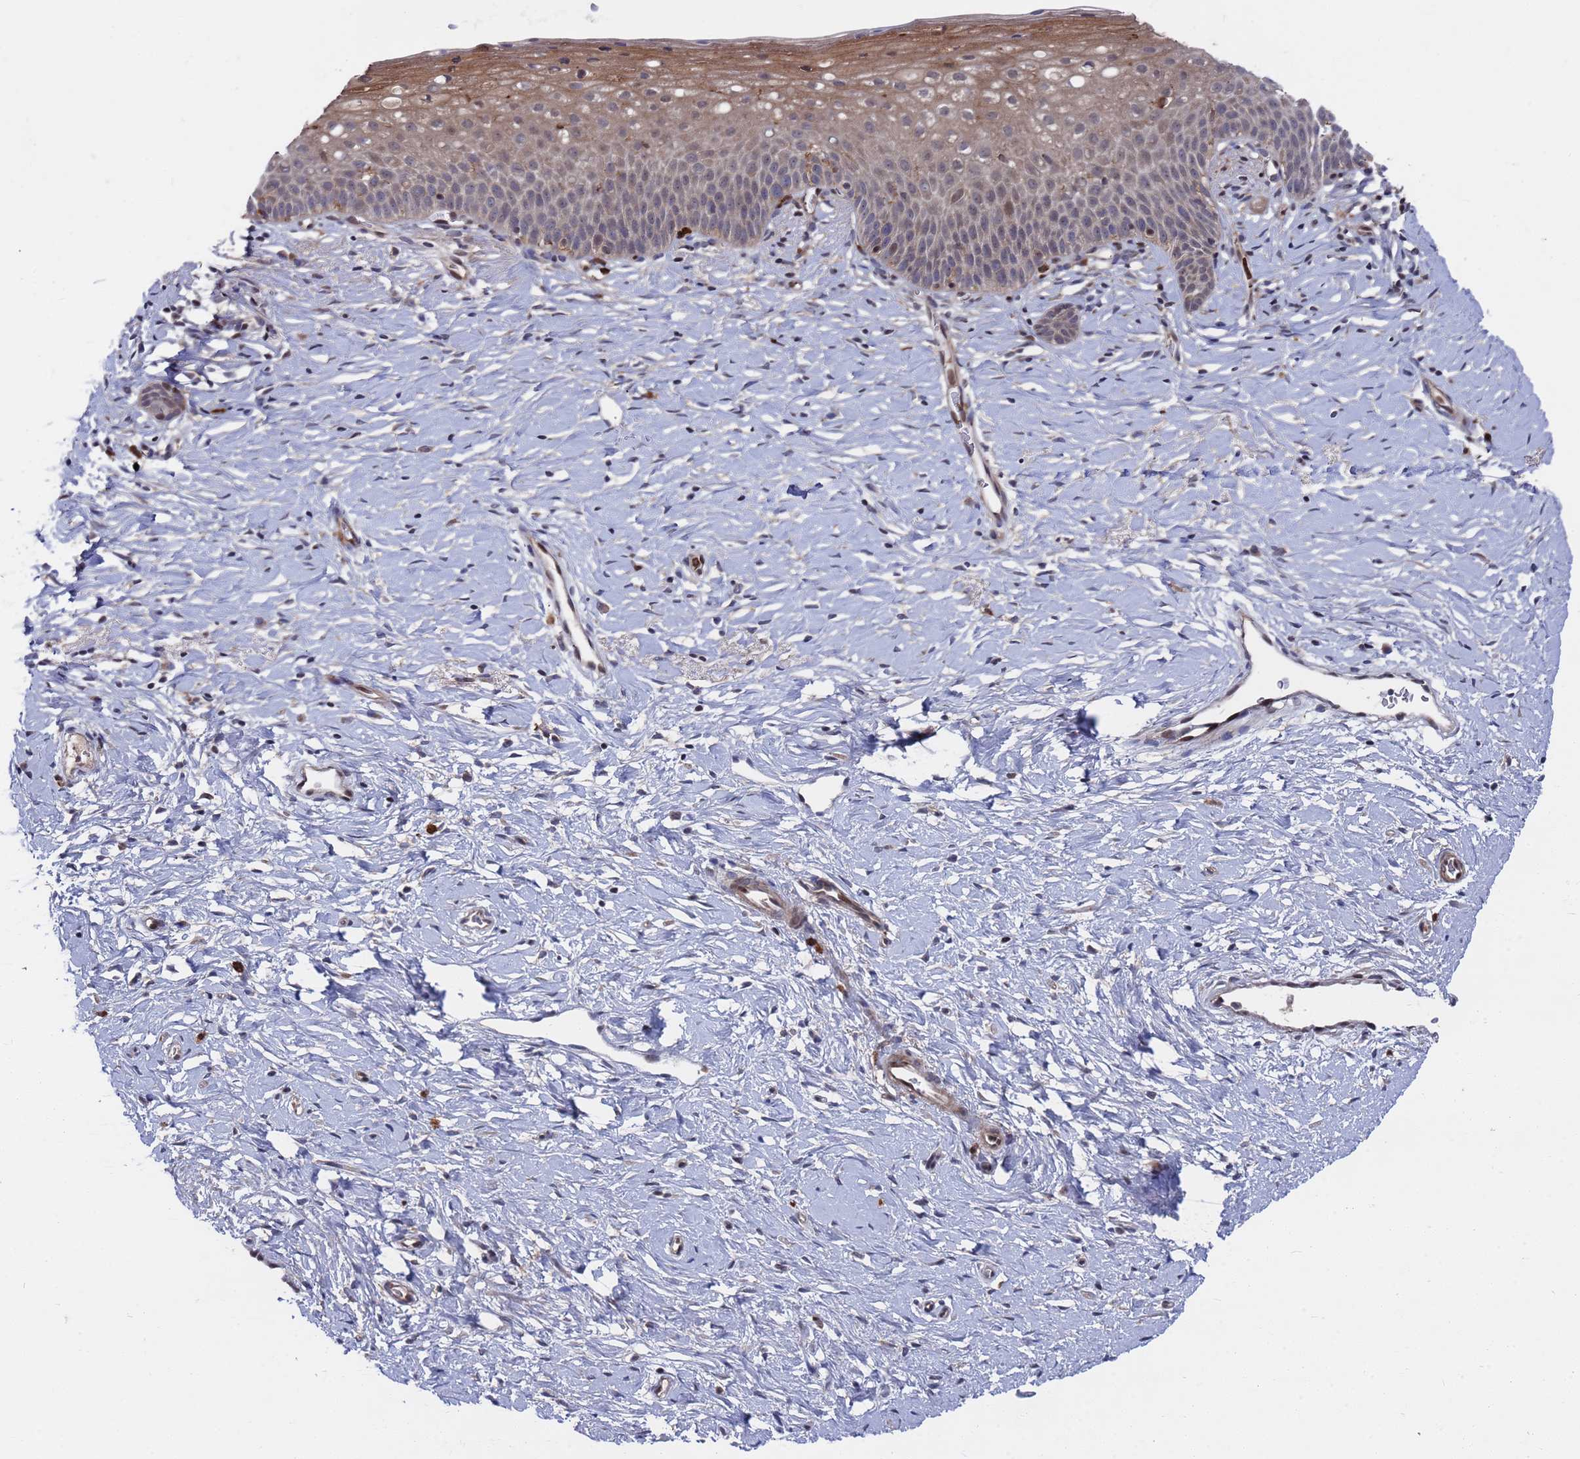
{"staining": {"intensity": "strong", "quantity": ">75%", "location": "cytoplasmic/membranous,nuclear"}, "tissue": "cervix", "cell_type": "Glandular cells", "image_type": "normal", "snomed": [{"axis": "morphology", "description": "Normal tissue, NOS"}, {"axis": "topography", "description": "Cervix"}], "caption": "The histopathology image displays a brown stain indicating the presence of a protein in the cytoplasmic/membranous,nuclear of glandular cells in cervix.", "gene": "TMBIM6", "patient": {"sex": "female", "age": 36}}